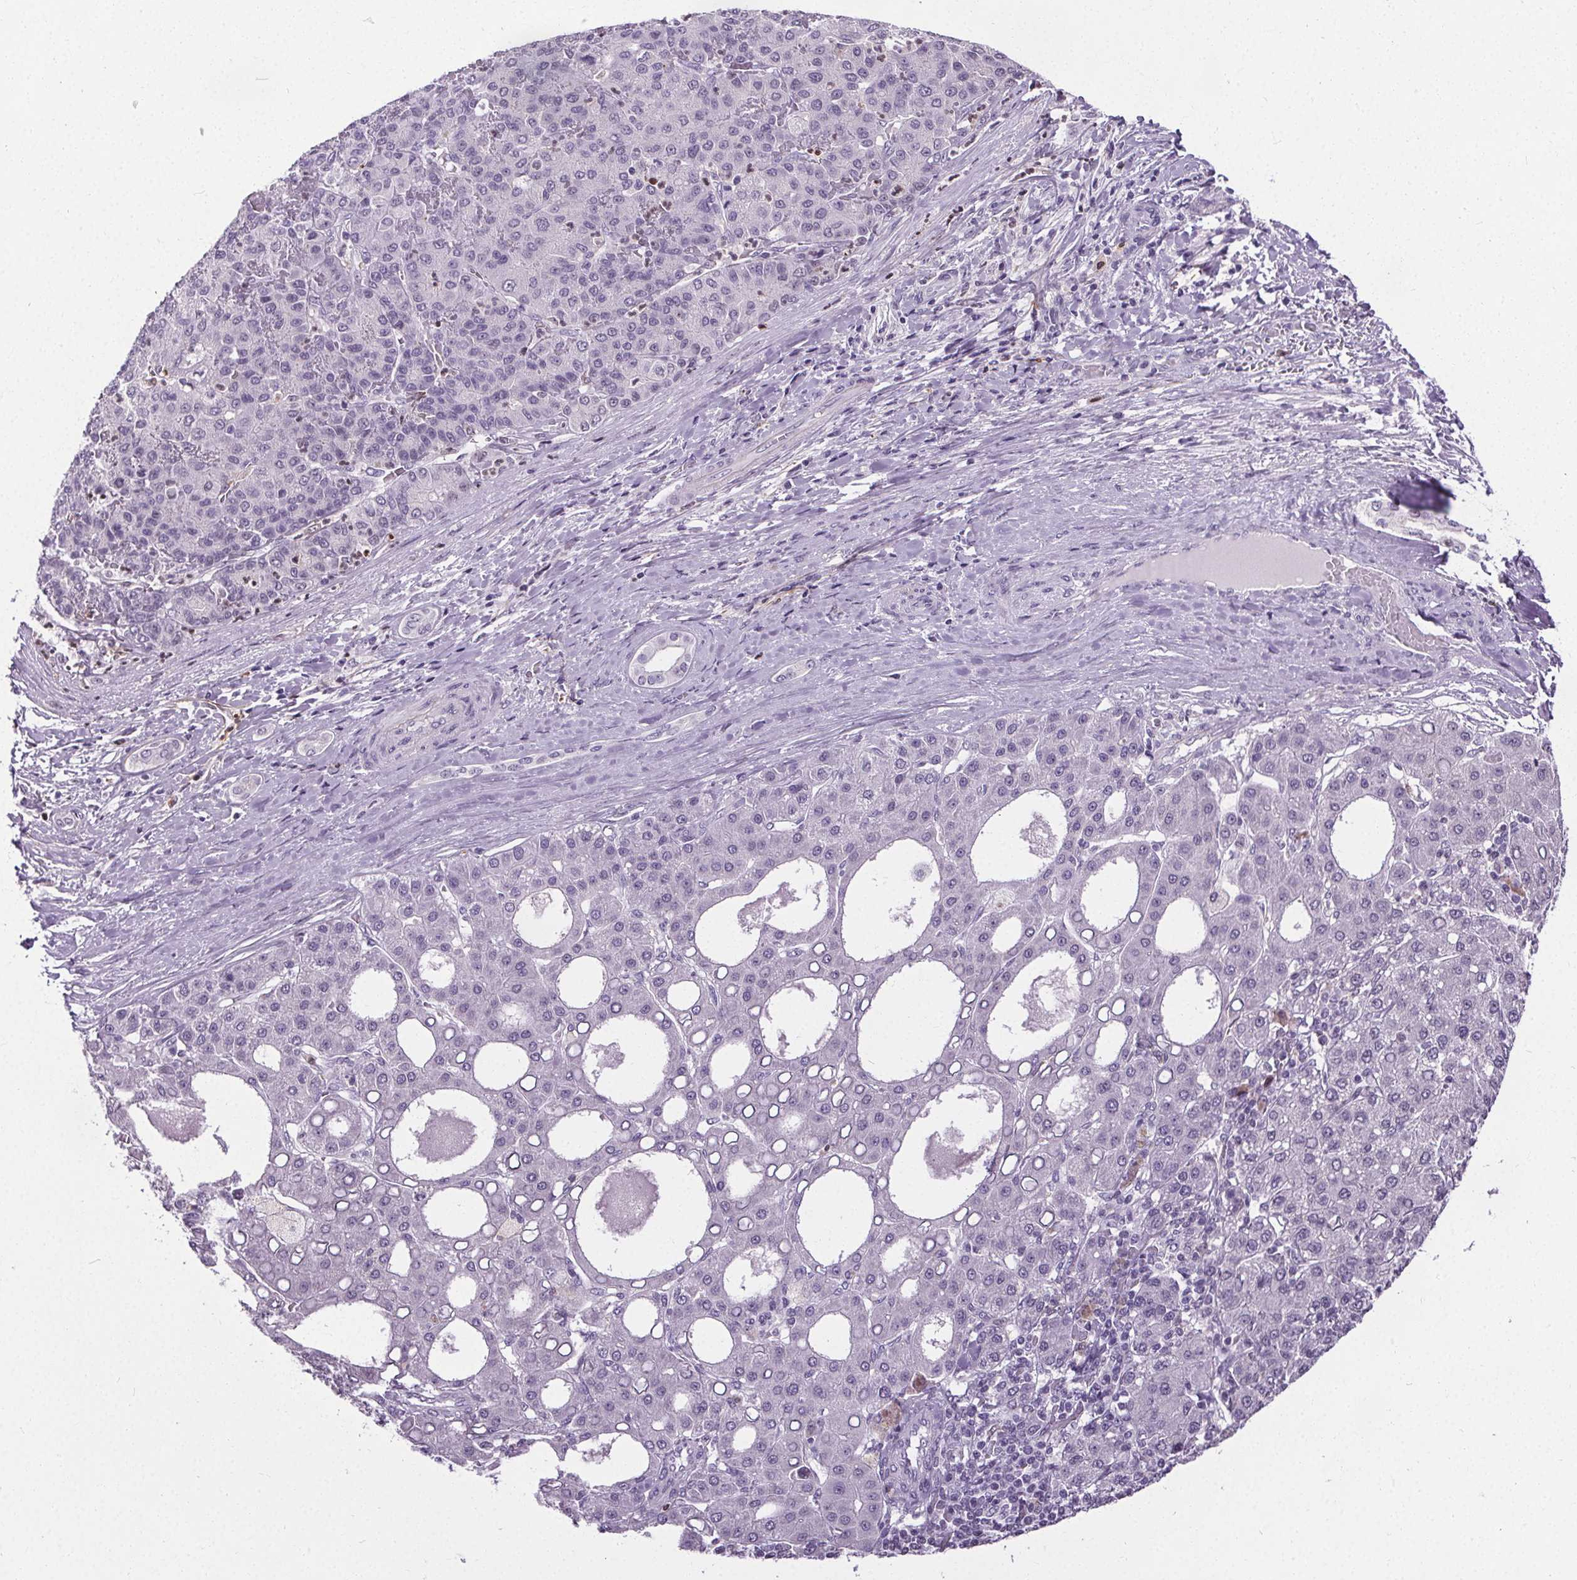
{"staining": {"intensity": "negative", "quantity": "none", "location": "none"}, "tissue": "liver cancer", "cell_type": "Tumor cells", "image_type": "cancer", "snomed": [{"axis": "morphology", "description": "Carcinoma, Hepatocellular, NOS"}, {"axis": "topography", "description": "Liver"}], "caption": "This image is of hepatocellular carcinoma (liver) stained with immunohistochemistry to label a protein in brown with the nuclei are counter-stained blue. There is no expression in tumor cells.", "gene": "TMEM240", "patient": {"sex": "male", "age": 65}}